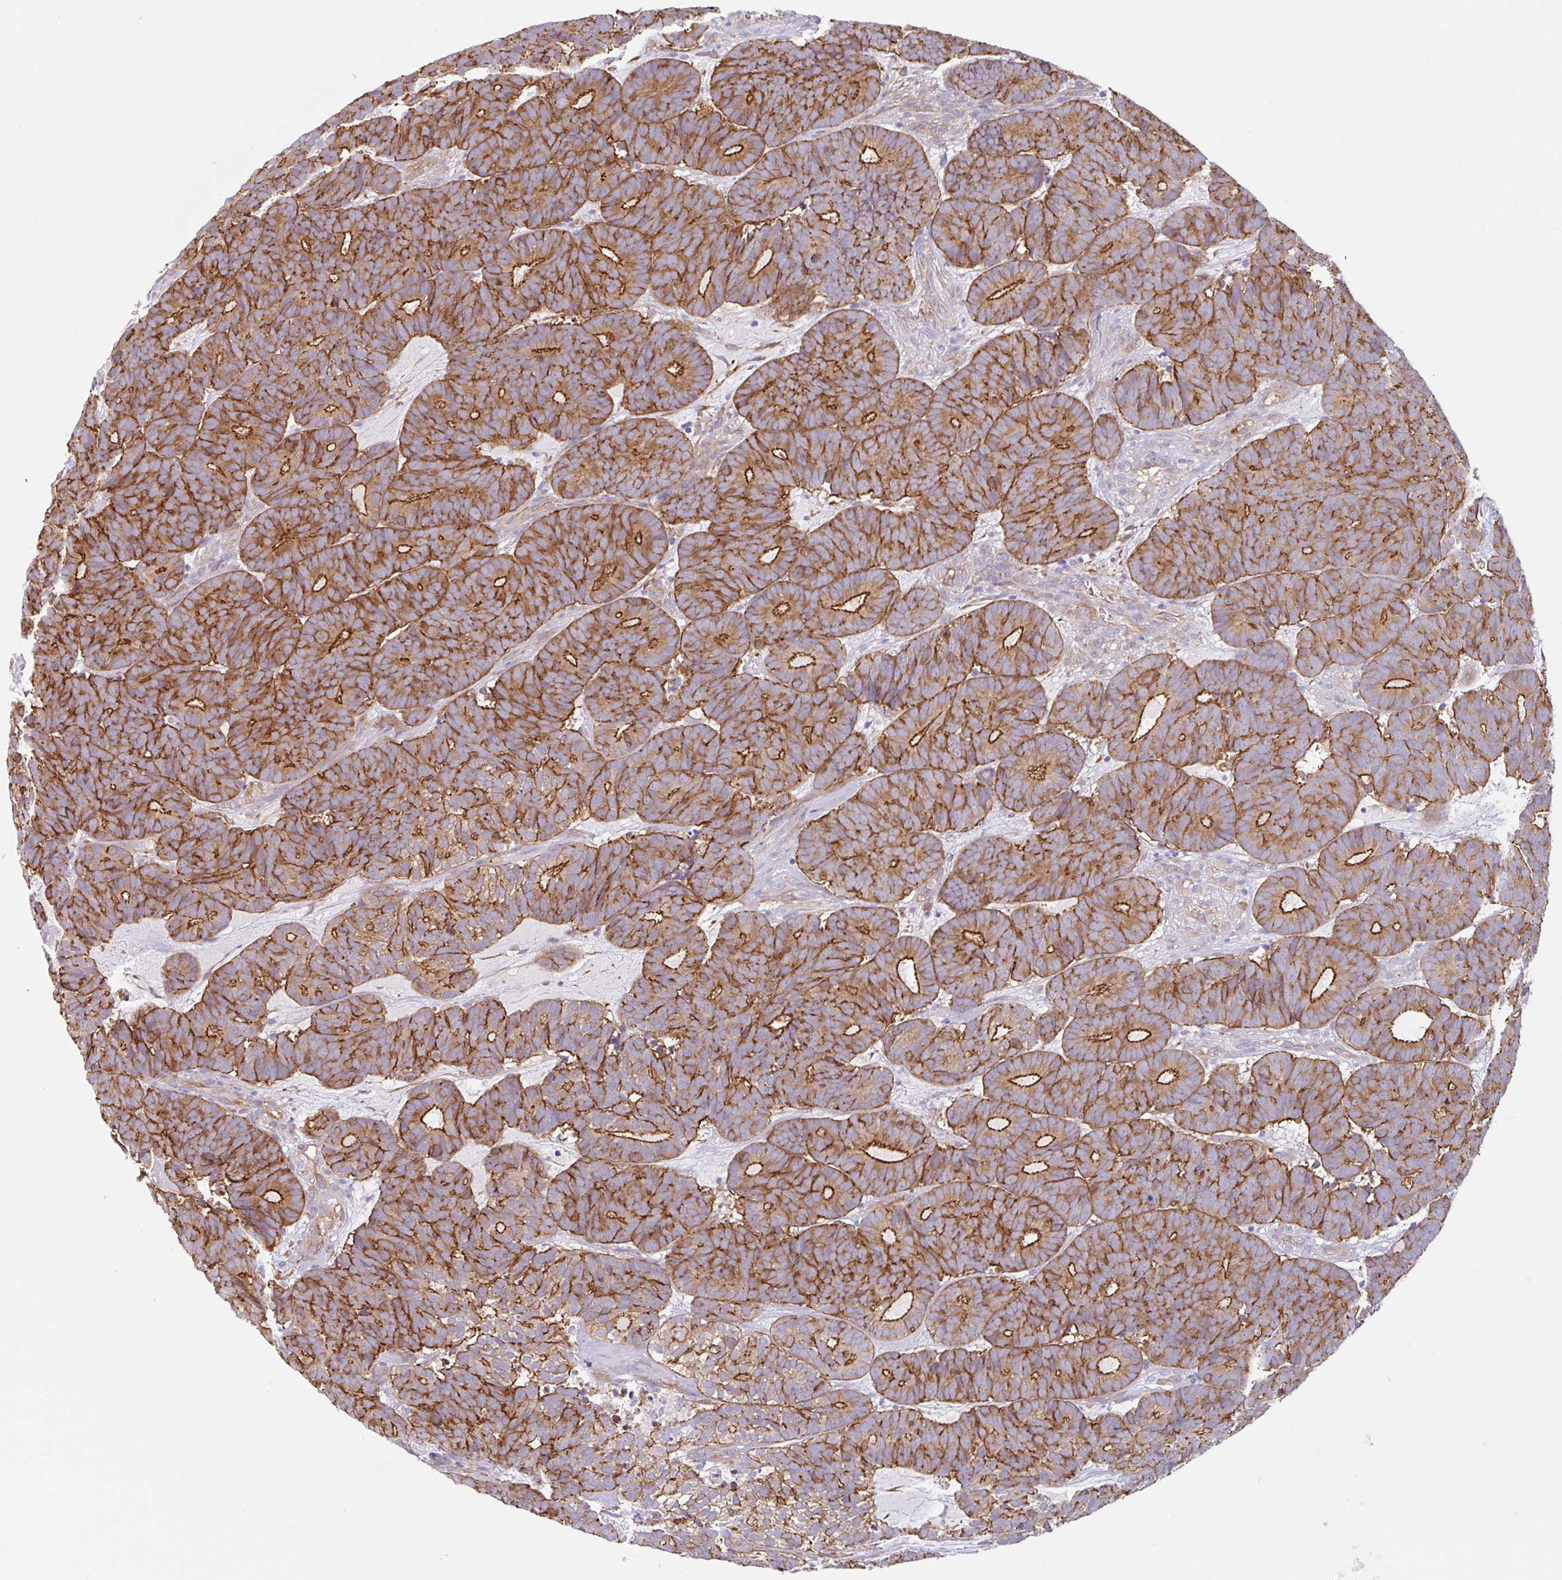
{"staining": {"intensity": "strong", "quantity": ">75%", "location": "cytoplasmic/membranous"}, "tissue": "head and neck cancer", "cell_type": "Tumor cells", "image_type": "cancer", "snomed": [{"axis": "morphology", "description": "Adenocarcinoma, NOS"}, {"axis": "topography", "description": "Head-Neck"}], "caption": "Head and neck cancer stained with a protein marker displays strong staining in tumor cells.", "gene": "MYH10", "patient": {"sex": "female", "age": 81}}